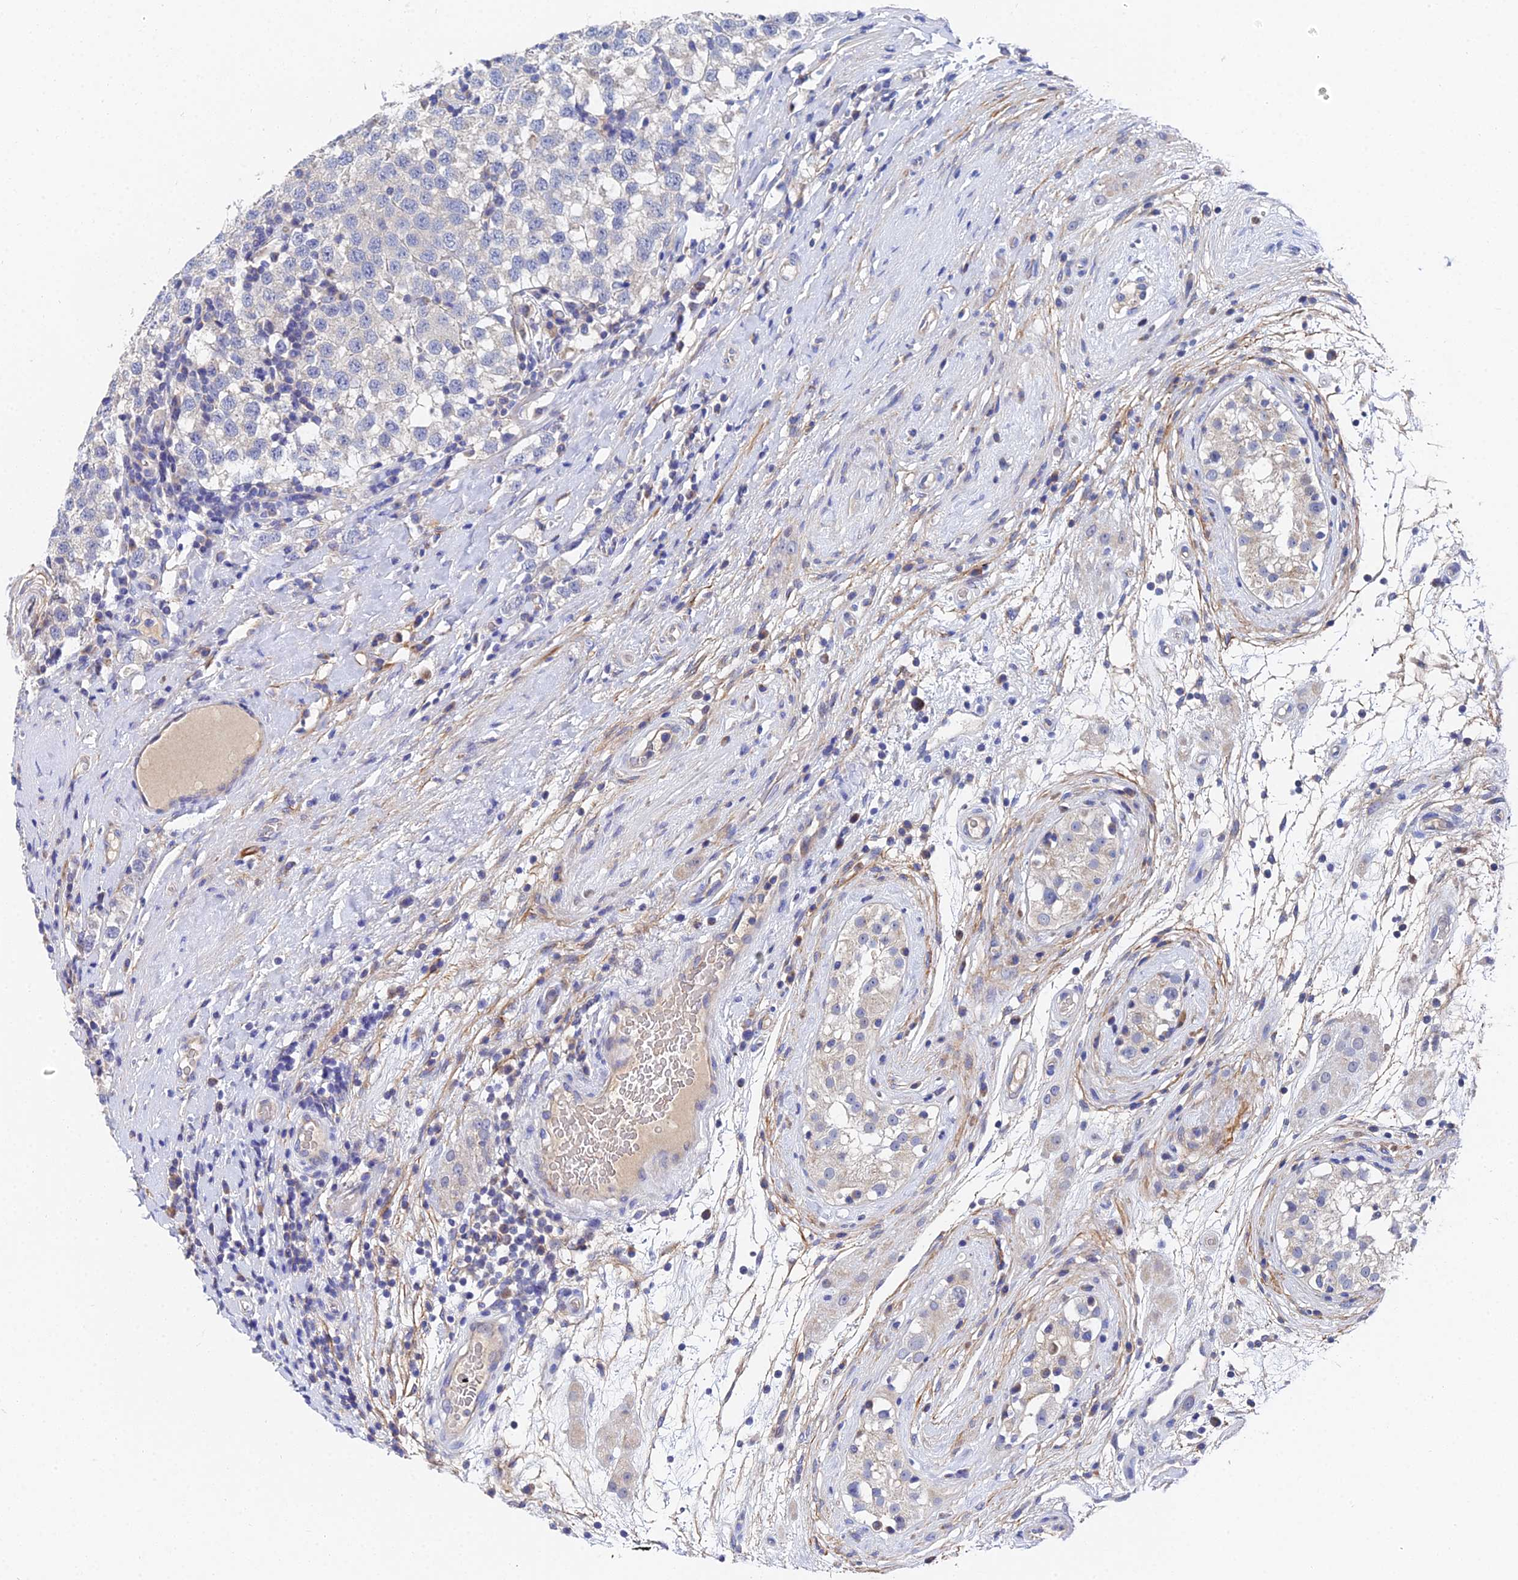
{"staining": {"intensity": "negative", "quantity": "none", "location": "none"}, "tissue": "testis cancer", "cell_type": "Tumor cells", "image_type": "cancer", "snomed": [{"axis": "morphology", "description": "Seminoma, NOS"}, {"axis": "topography", "description": "Testis"}], "caption": "DAB (3,3'-diaminobenzidine) immunohistochemical staining of testis cancer (seminoma) reveals no significant positivity in tumor cells.", "gene": "UBE2L3", "patient": {"sex": "male", "age": 34}}